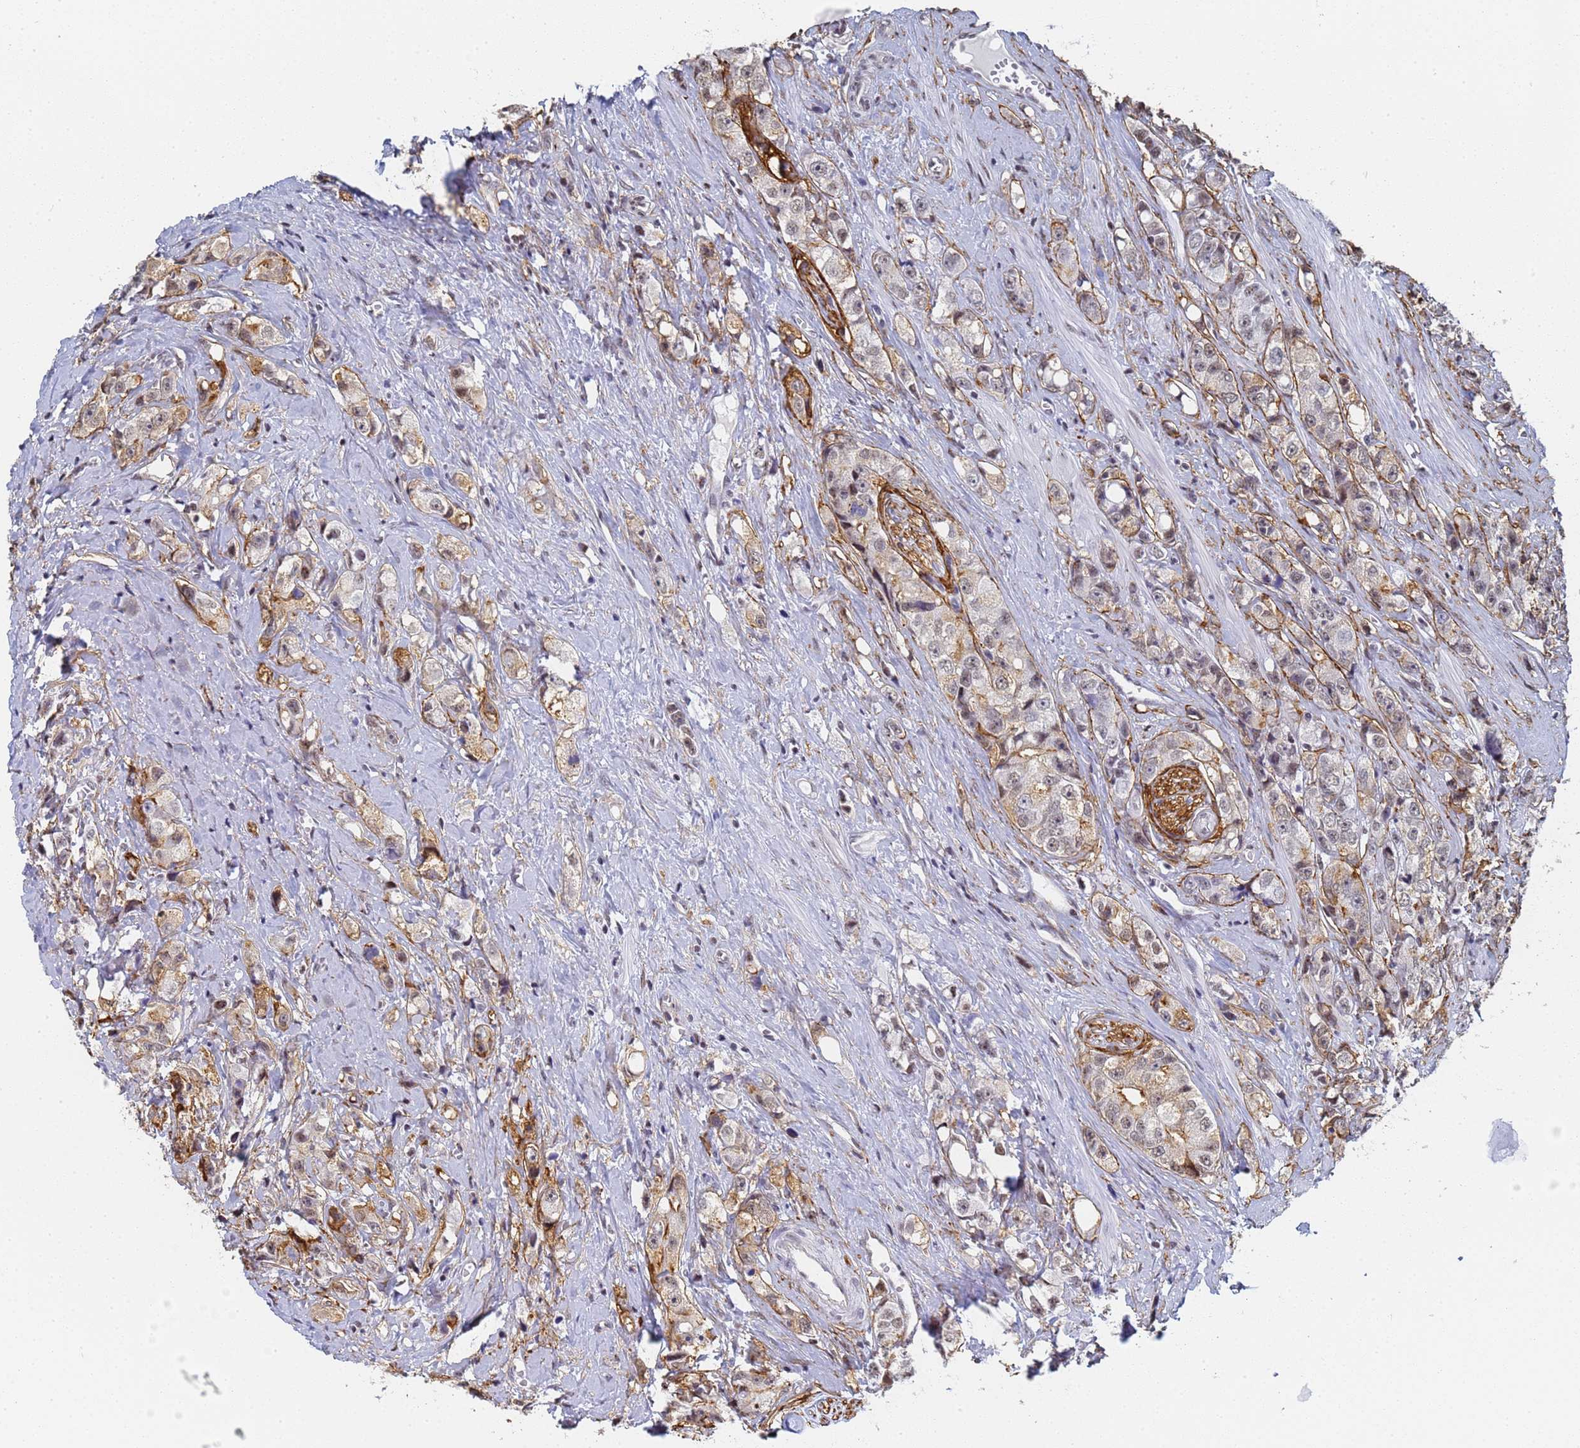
{"staining": {"intensity": "moderate", "quantity": "25%-75%", "location": "nuclear"}, "tissue": "prostate cancer", "cell_type": "Tumor cells", "image_type": "cancer", "snomed": [{"axis": "morphology", "description": "Adenocarcinoma, High grade"}, {"axis": "topography", "description": "Prostate"}], "caption": "IHC photomicrograph of human prostate high-grade adenocarcinoma stained for a protein (brown), which reveals medium levels of moderate nuclear expression in approximately 25%-75% of tumor cells.", "gene": "PRRT4", "patient": {"sex": "male", "age": 74}}